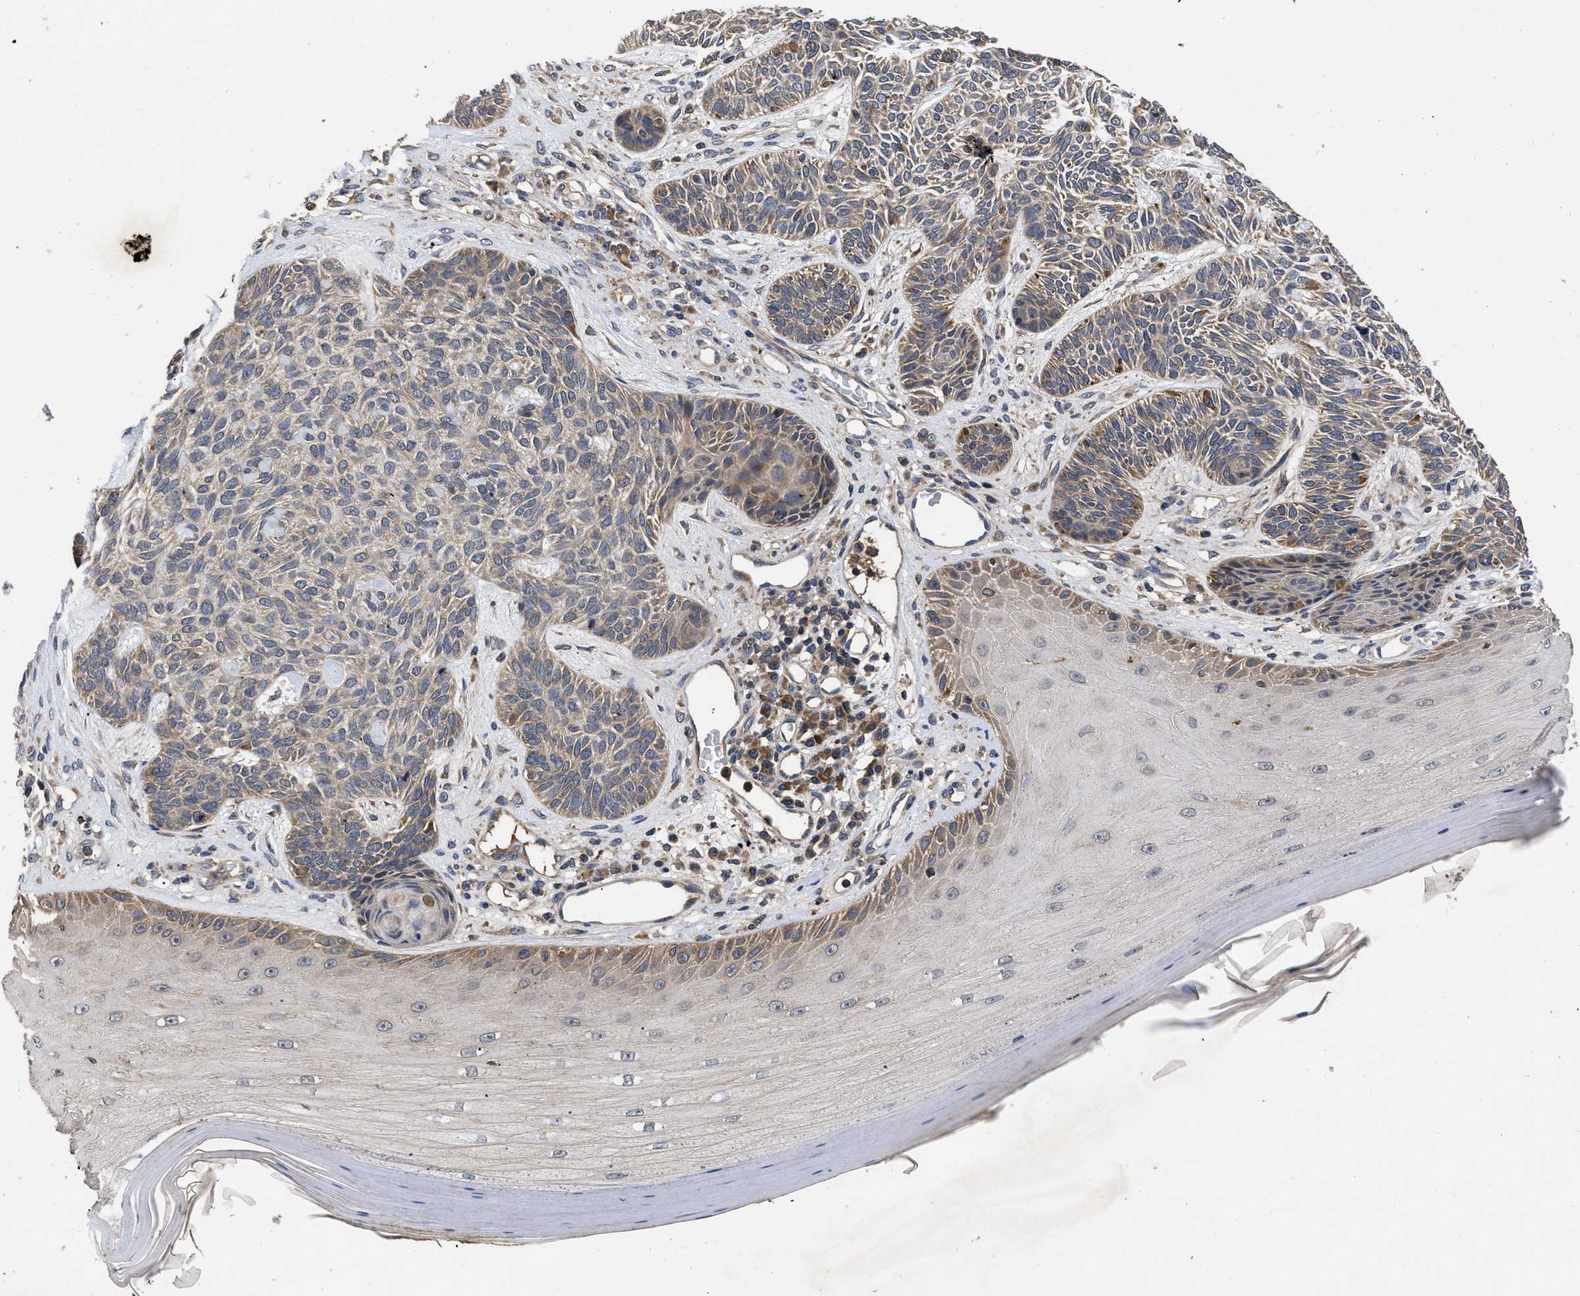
{"staining": {"intensity": "weak", "quantity": ">75%", "location": "cytoplasmic/membranous"}, "tissue": "skin cancer", "cell_type": "Tumor cells", "image_type": "cancer", "snomed": [{"axis": "morphology", "description": "Basal cell carcinoma"}, {"axis": "topography", "description": "Skin"}], "caption": "Tumor cells demonstrate low levels of weak cytoplasmic/membranous staining in approximately >75% of cells in human basal cell carcinoma (skin). The protein is shown in brown color, while the nuclei are stained blue.", "gene": "LRRC3", "patient": {"sex": "male", "age": 55}}